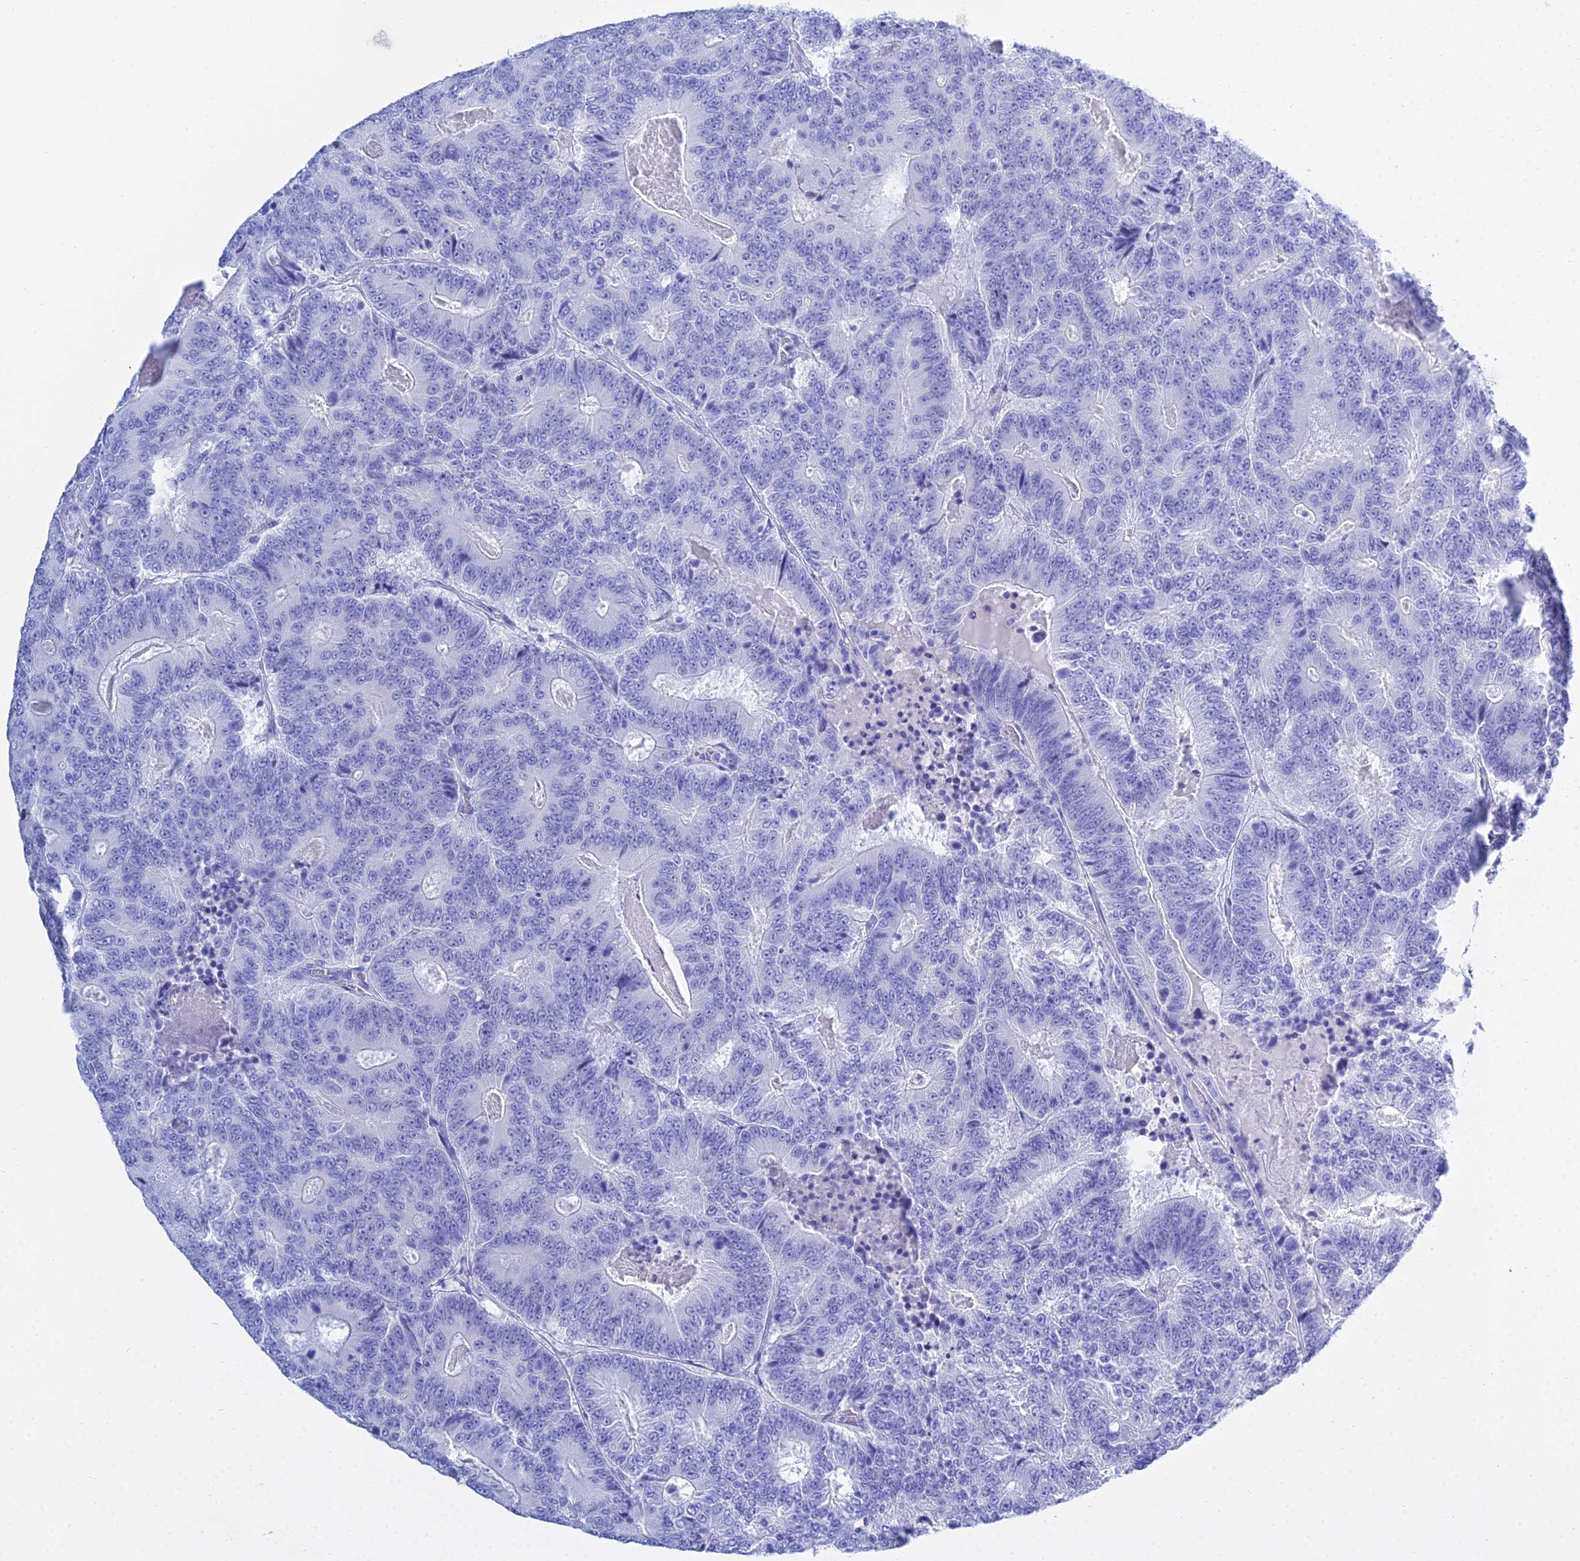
{"staining": {"intensity": "negative", "quantity": "none", "location": "none"}, "tissue": "colorectal cancer", "cell_type": "Tumor cells", "image_type": "cancer", "snomed": [{"axis": "morphology", "description": "Adenocarcinoma, NOS"}, {"axis": "topography", "description": "Colon"}], "caption": "Human colorectal cancer (adenocarcinoma) stained for a protein using IHC shows no expression in tumor cells.", "gene": "PATE4", "patient": {"sex": "male", "age": 83}}